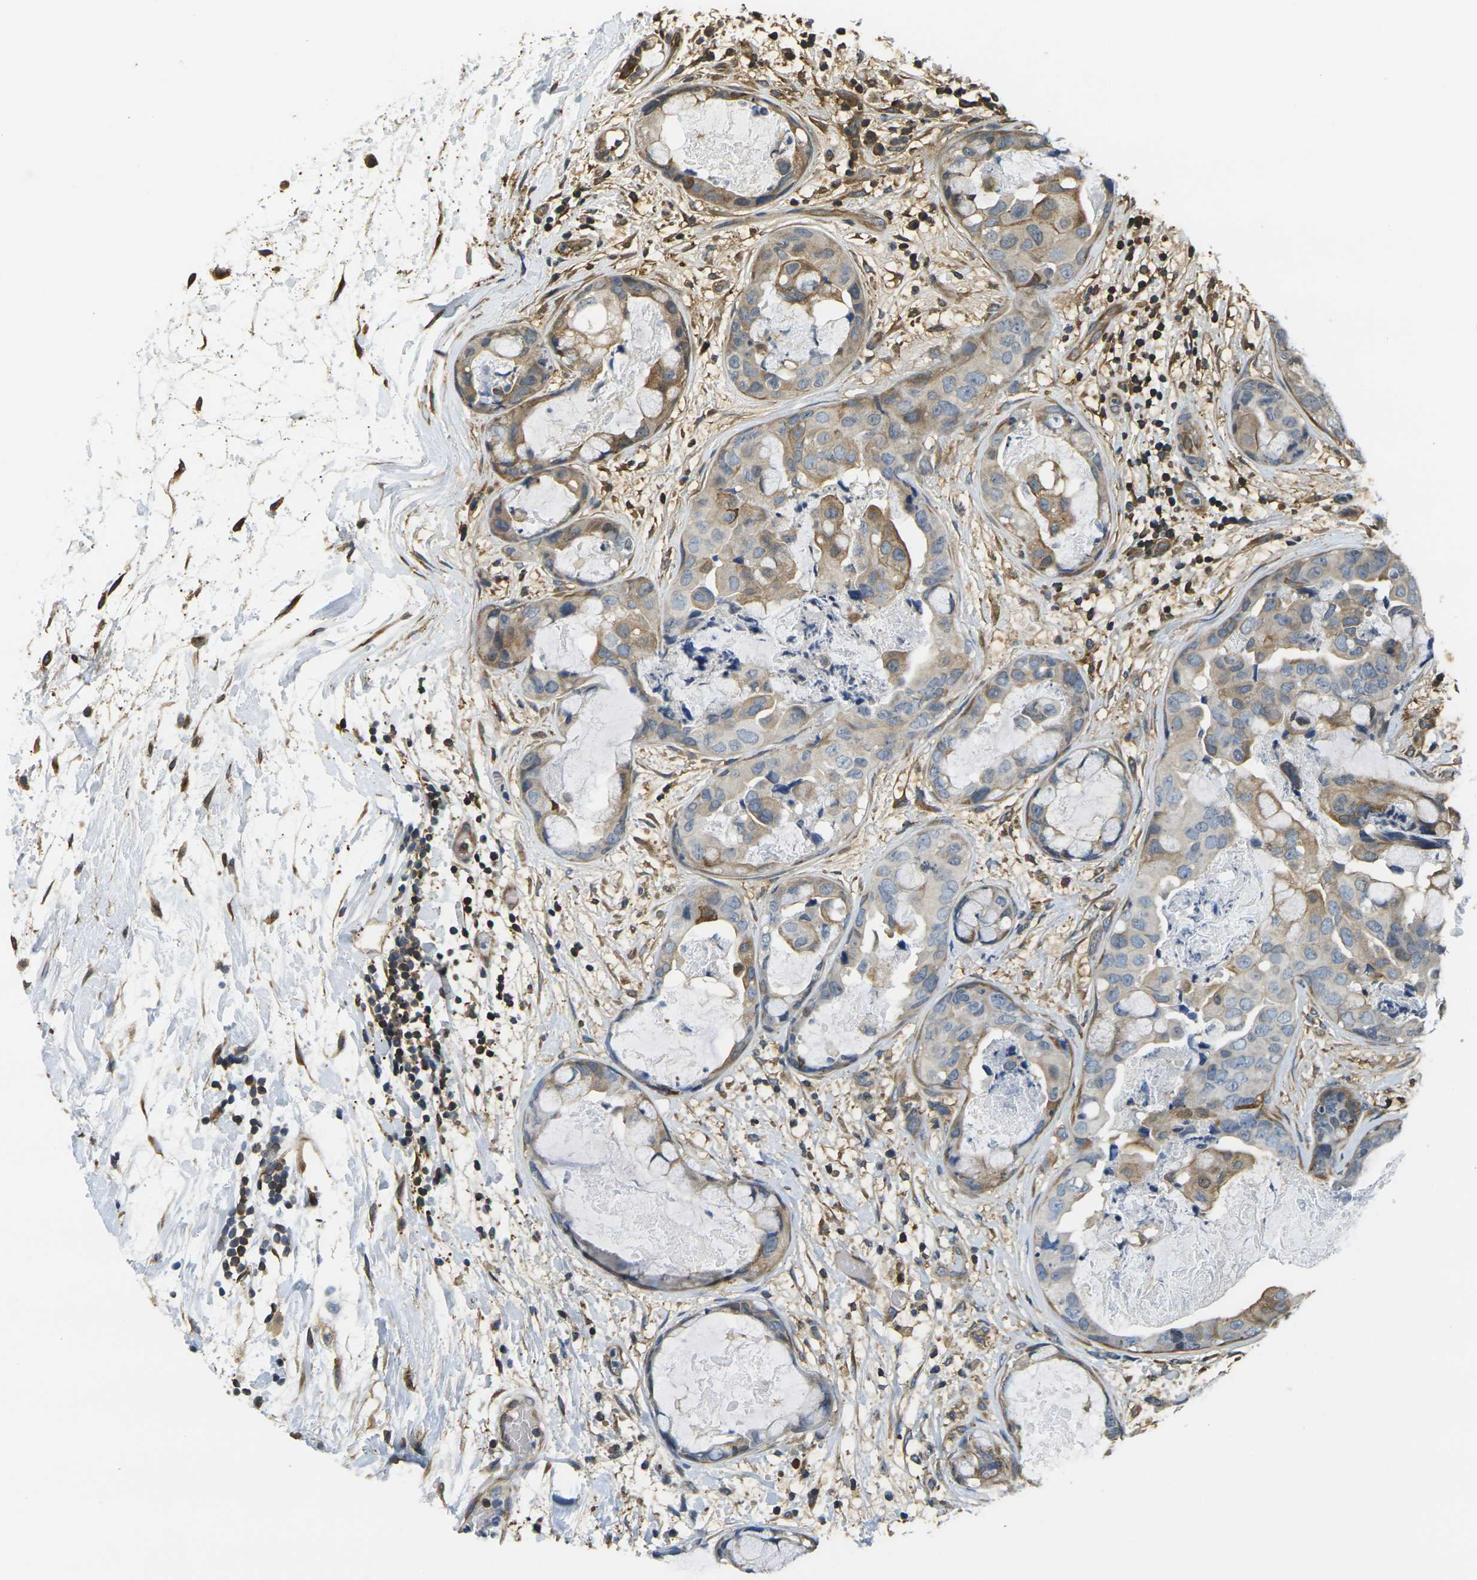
{"staining": {"intensity": "weak", "quantity": ">75%", "location": "cytoplasmic/membranous"}, "tissue": "breast cancer", "cell_type": "Tumor cells", "image_type": "cancer", "snomed": [{"axis": "morphology", "description": "Duct carcinoma"}, {"axis": "topography", "description": "Breast"}], "caption": "Brown immunohistochemical staining in breast intraductal carcinoma demonstrates weak cytoplasmic/membranous positivity in approximately >75% of tumor cells. (IHC, brightfield microscopy, high magnification).", "gene": "CAST", "patient": {"sex": "female", "age": 40}}